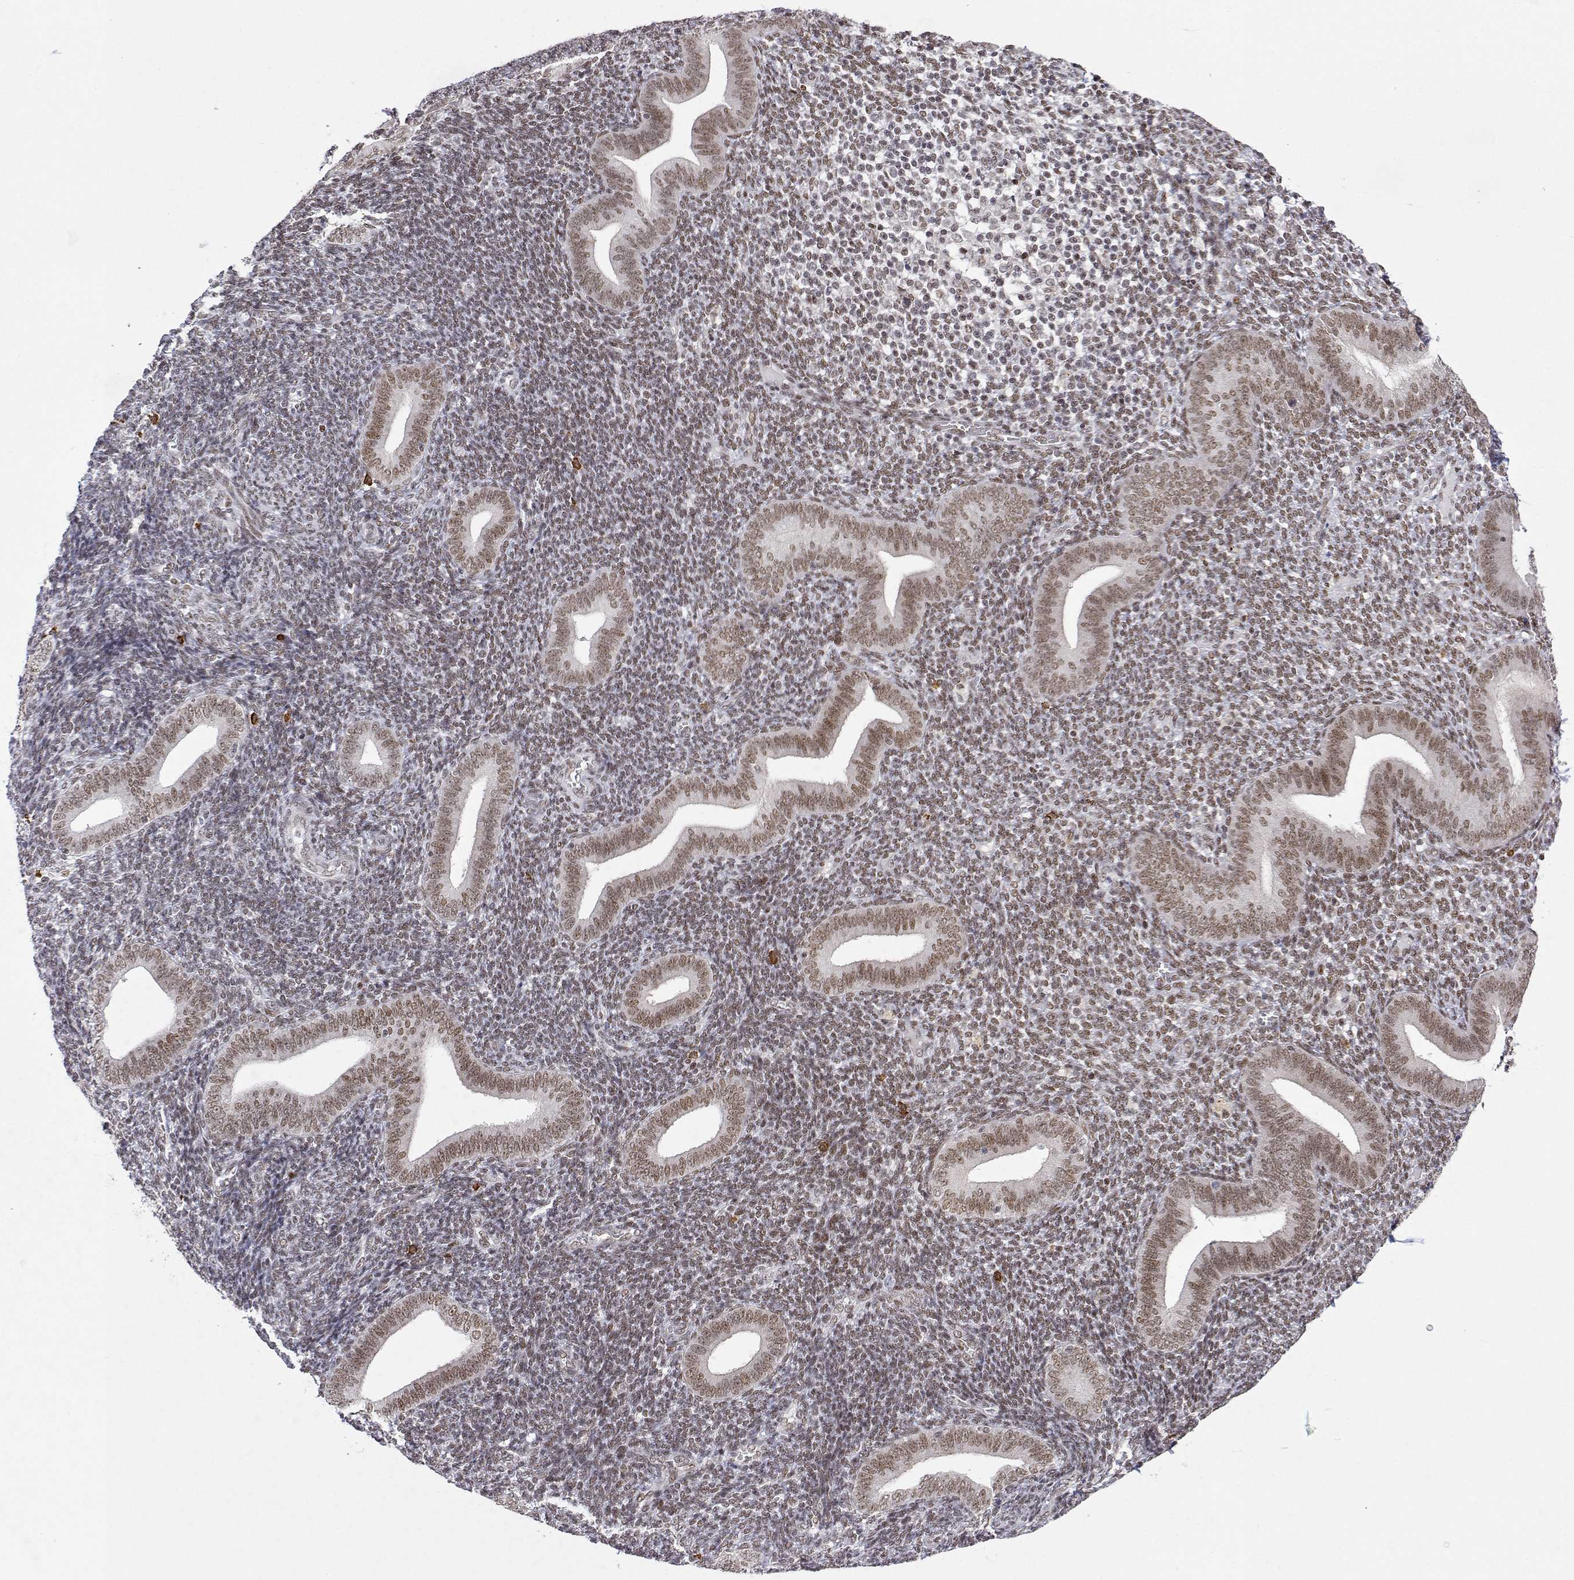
{"staining": {"intensity": "moderate", "quantity": "25%-75%", "location": "nuclear"}, "tissue": "endometrium", "cell_type": "Cells in endometrial stroma", "image_type": "normal", "snomed": [{"axis": "morphology", "description": "Normal tissue, NOS"}, {"axis": "topography", "description": "Endometrium"}], "caption": "DAB immunohistochemical staining of unremarkable endometrium shows moderate nuclear protein expression in about 25%-75% of cells in endometrial stroma.", "gene": "XPC", "patient": {"sex": "female", "age": 25}}